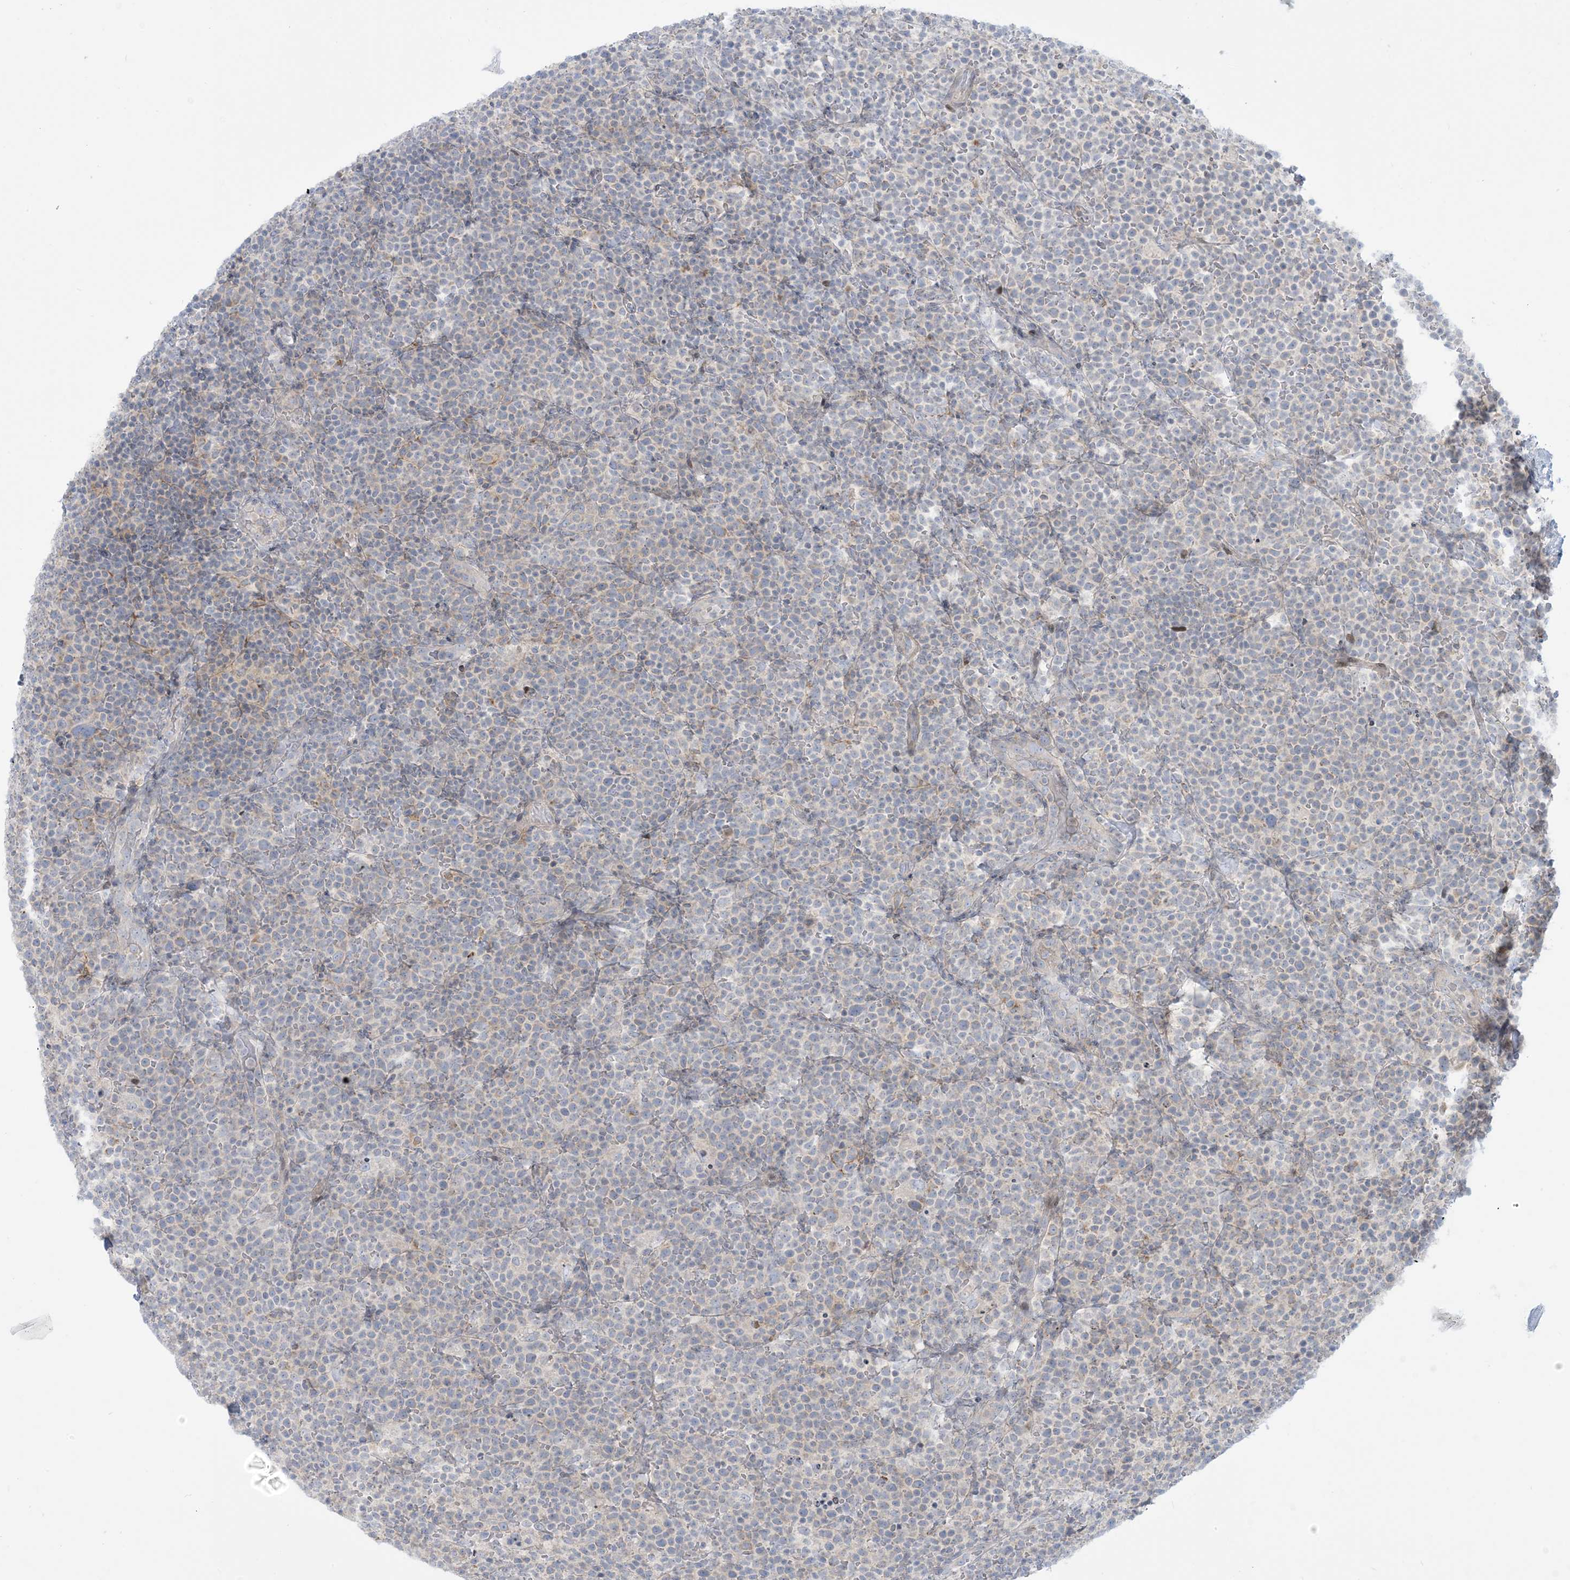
{"staining": {"intensity": "negative", "quantity": "none", "location": "none"}, "tissue": "lymphoma", "cell_type": "Tumor cells", "image_type": "cancer", "snomed": [{"axis": "morphology", "description": "Malignant lymphoma, non-Hodgkin's type, High grade"}, {"axis": "topography", "description": "Lymph node"}], "caption": "Immunohistochemistry (IHC) histopathology image of neoplastic tissue: high-grade malignant lymphoma, non-Hodgkin's type stained with DAB (3,3'-diaminobenzidine) exhibits no significant protein expression in tumor cells.", "gene": "AFTPH", "patient": {"sex": "male", "age": 61}}